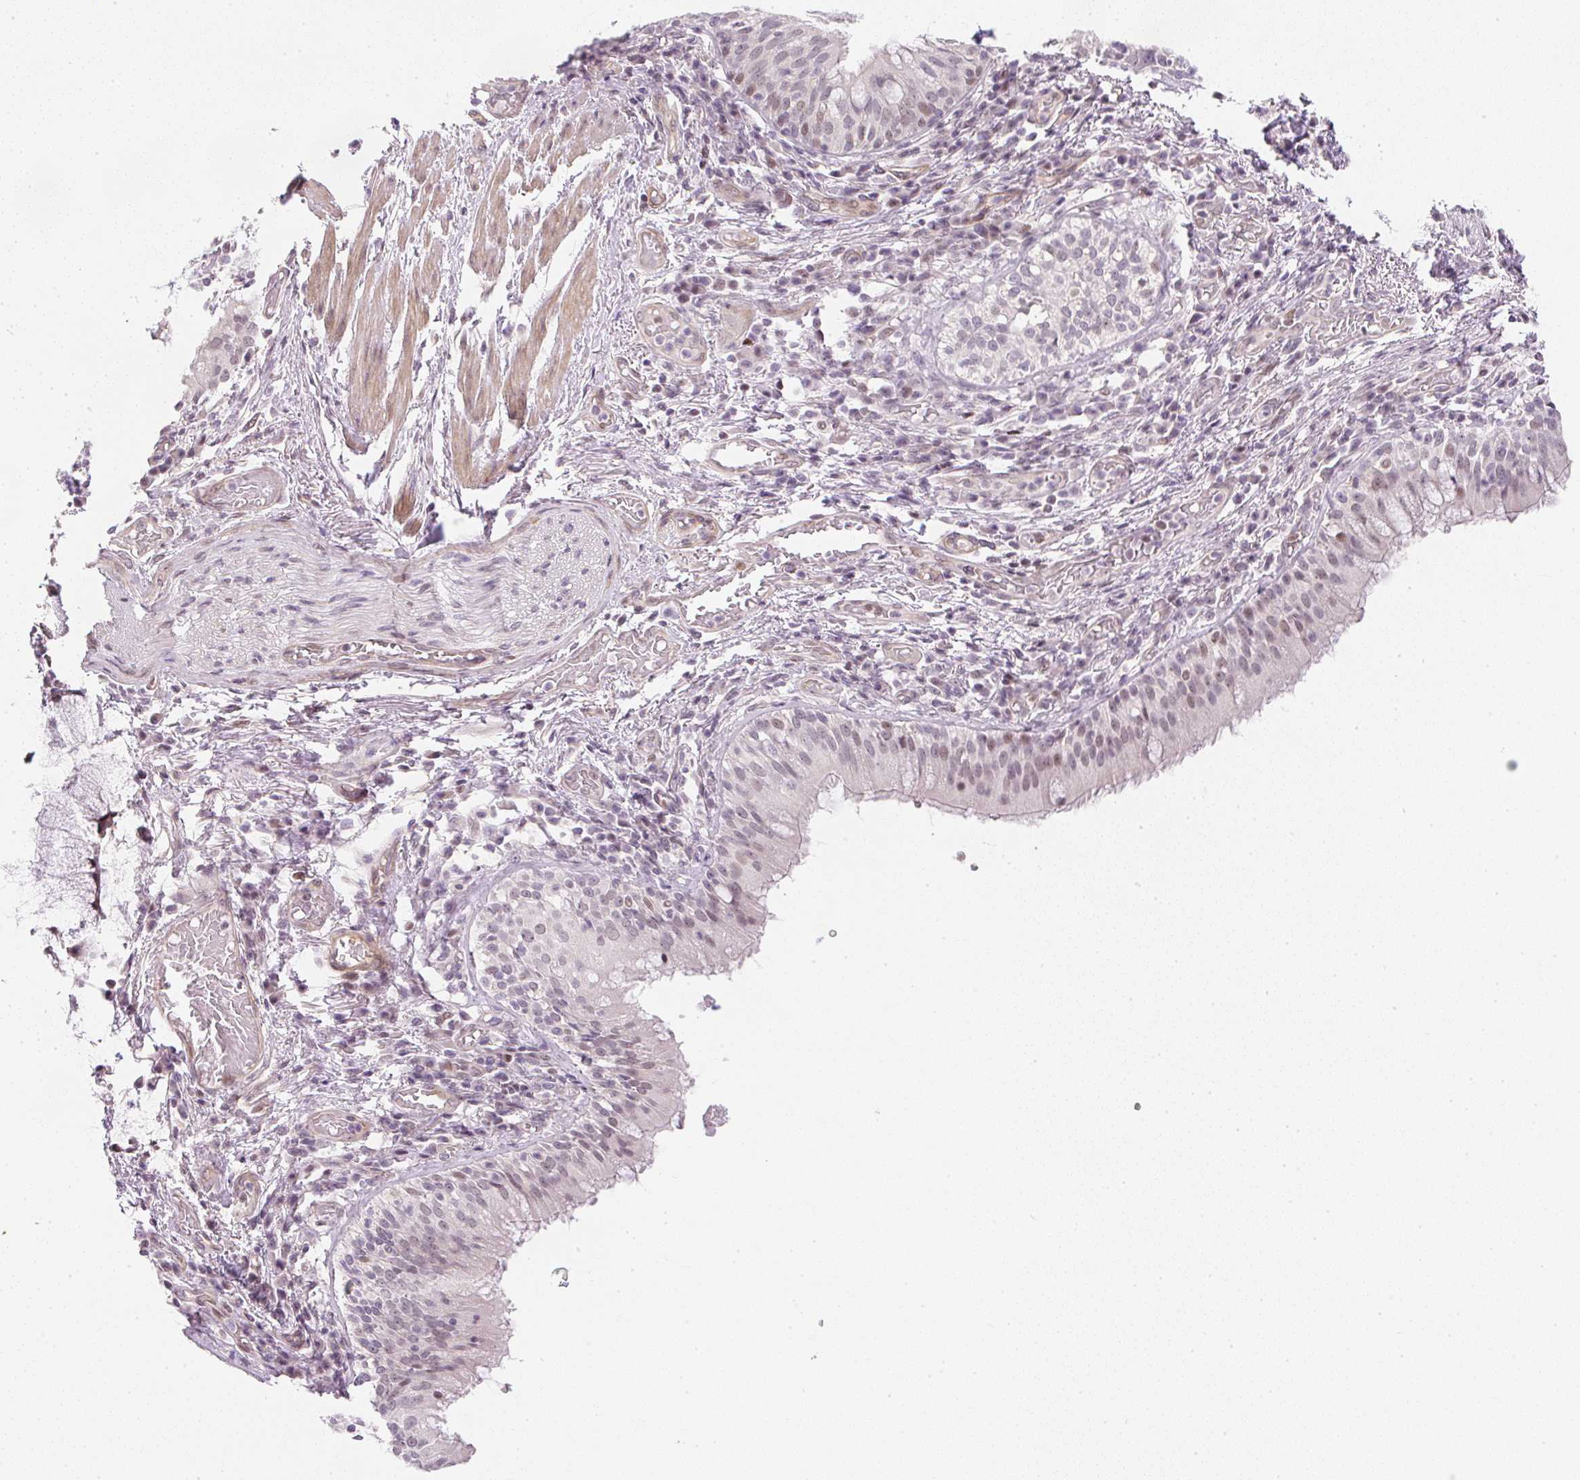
{"staining": {"intensity": "negative", "quantity": "none", "location": "none"}, "tissue": "adipose tissue", "cell_type": "Adipocytes", "image_type": "normal", "snomed": [{"axis": "morphology", "description": "Normal tissue, NOS"}, {"axis": "topography", "description": "Cartilage tissue"}, {"axis": "topography", "description": "Bronchus"}], "caption": "Adipocytes show no significant staining in benign adipose tissue.", "gene": "DPPA4", "patient": {"sex": "male", "age": 56}}